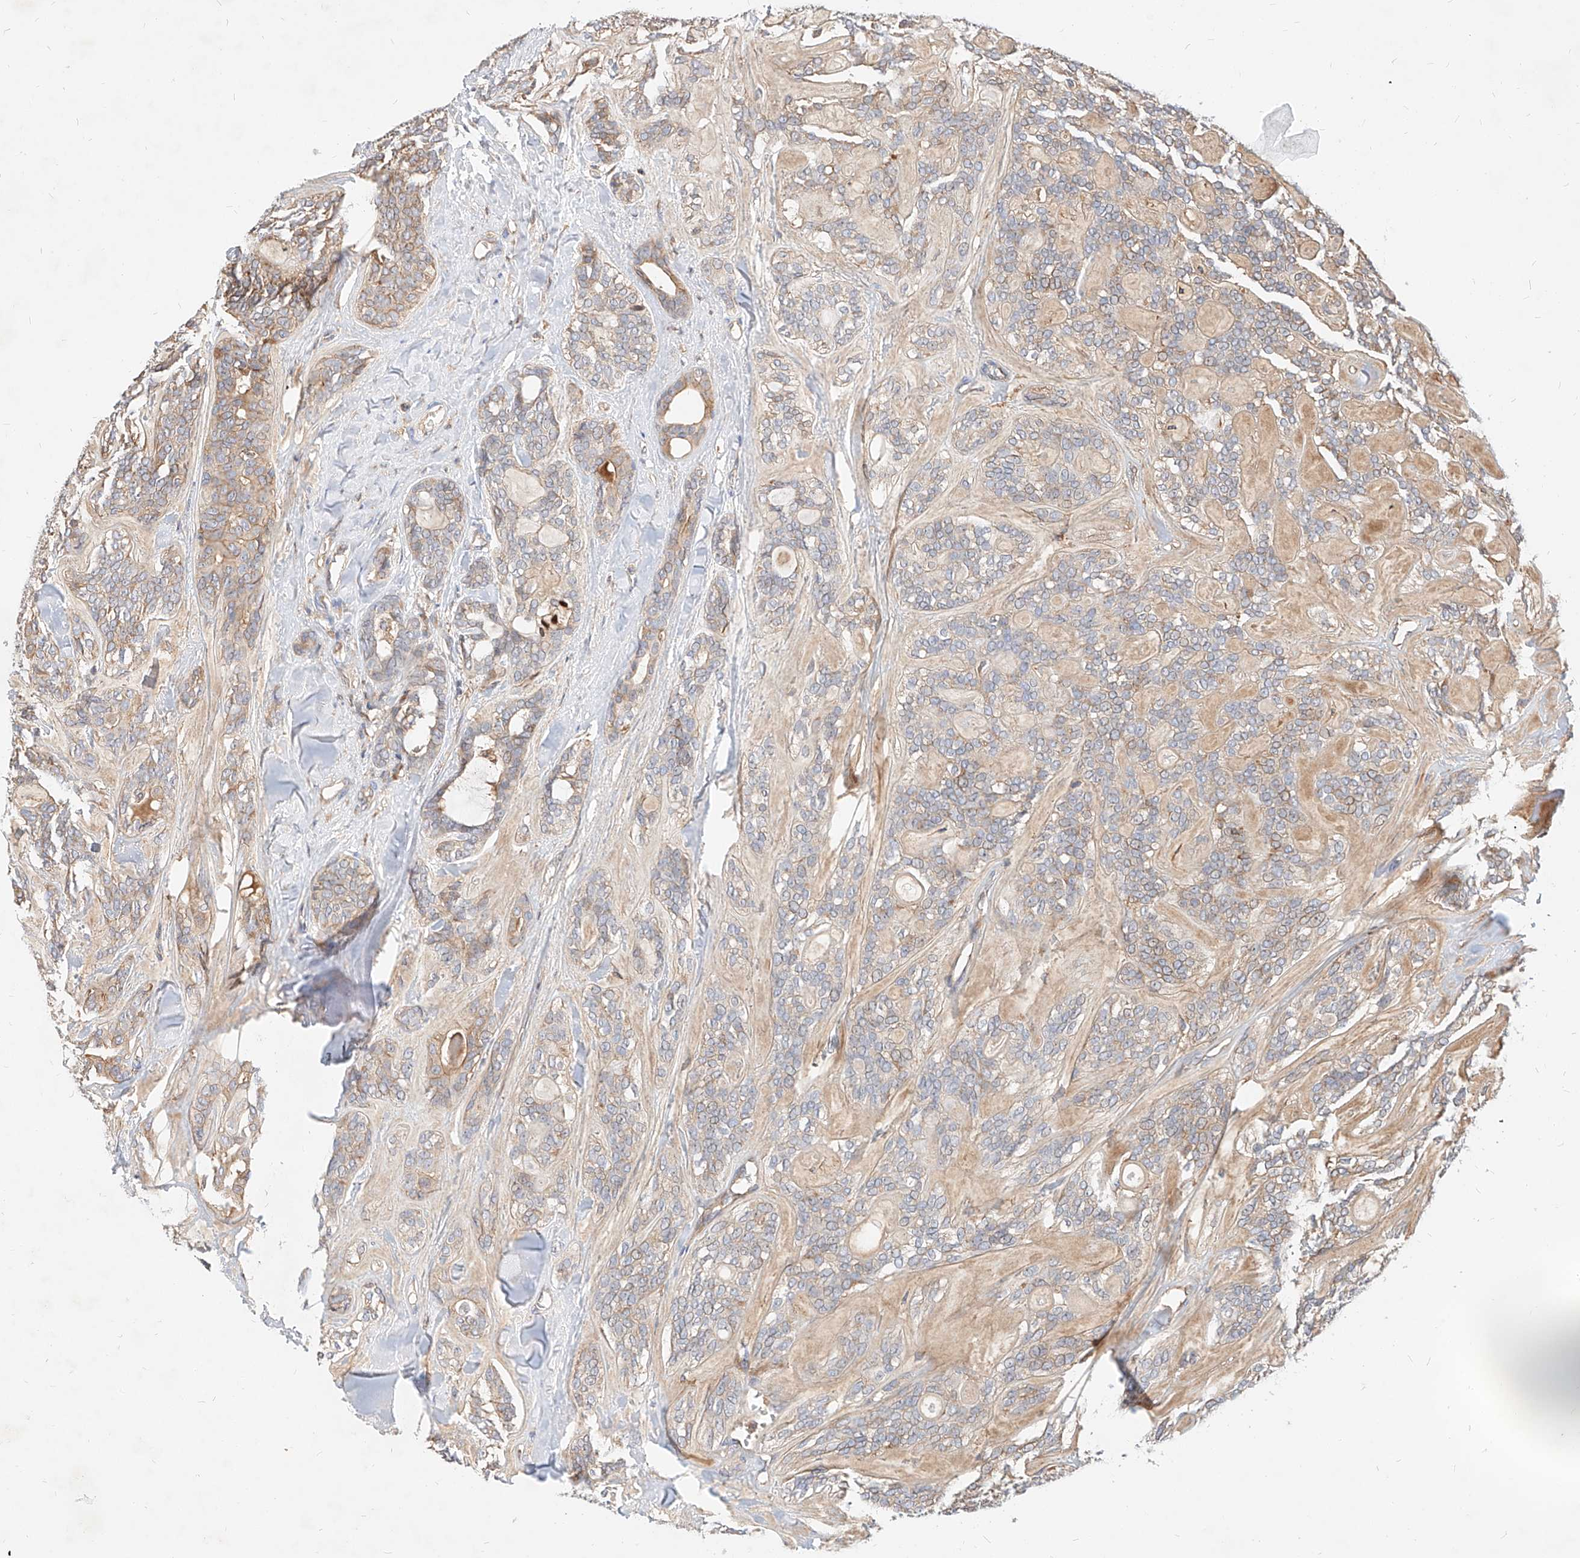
{"staining": {"intensity": "weak", "quantity": "25%-75%", "location": "cytoplasmic/membranous"}, "tissue": "head and neck cancer", "cell_type": "Tumor cells", "image_type": "cancer", "snomed": [{"axis": "morphology", "description": "Adenocarcinoma, NOS"}, {"axis": "topography", "description": "Head-Neck"}], "caption": "Immunohistochemical staining of adenocarcinoma (head and neck) shows weak cytoplasmic/membranous protein positivity in about 25%-75% of tumor cells.", "gene": "NFAM1", "patient": {"sex": "male", "age": 66}}